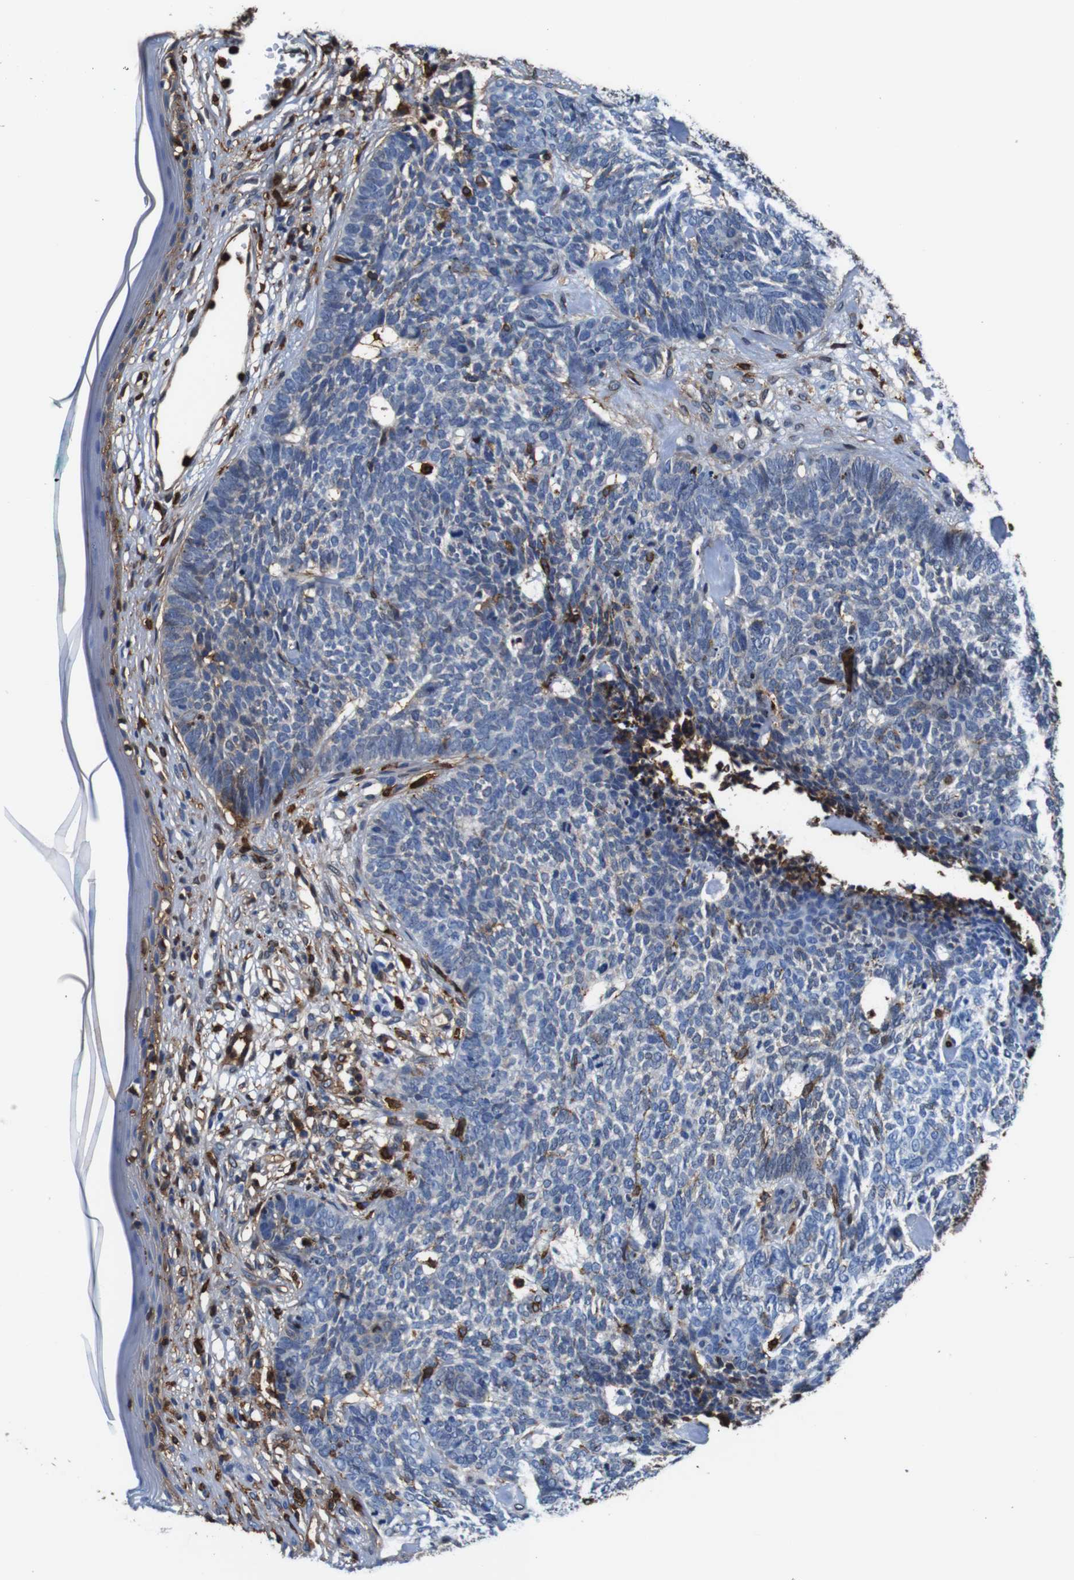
{"staining": {"intensity": "weak", "quantity": "<25%", "location": "cytoplasmic/membranous"}, "tissue": "skin cancer", "cell_type": "Tumor cells", "image_type": "cancer", "snomed": [{"axis": "morphology", "description": "Basal cell carcinoma"}, {"axis": "topography", "description": "Skin"}], "caption": "An image of skin basal cell carcinoma stained for a protein reveals no brown staining in tumor cells.", "gene": "ANXA1", "patient": {"sex": "female", "age": 84}}